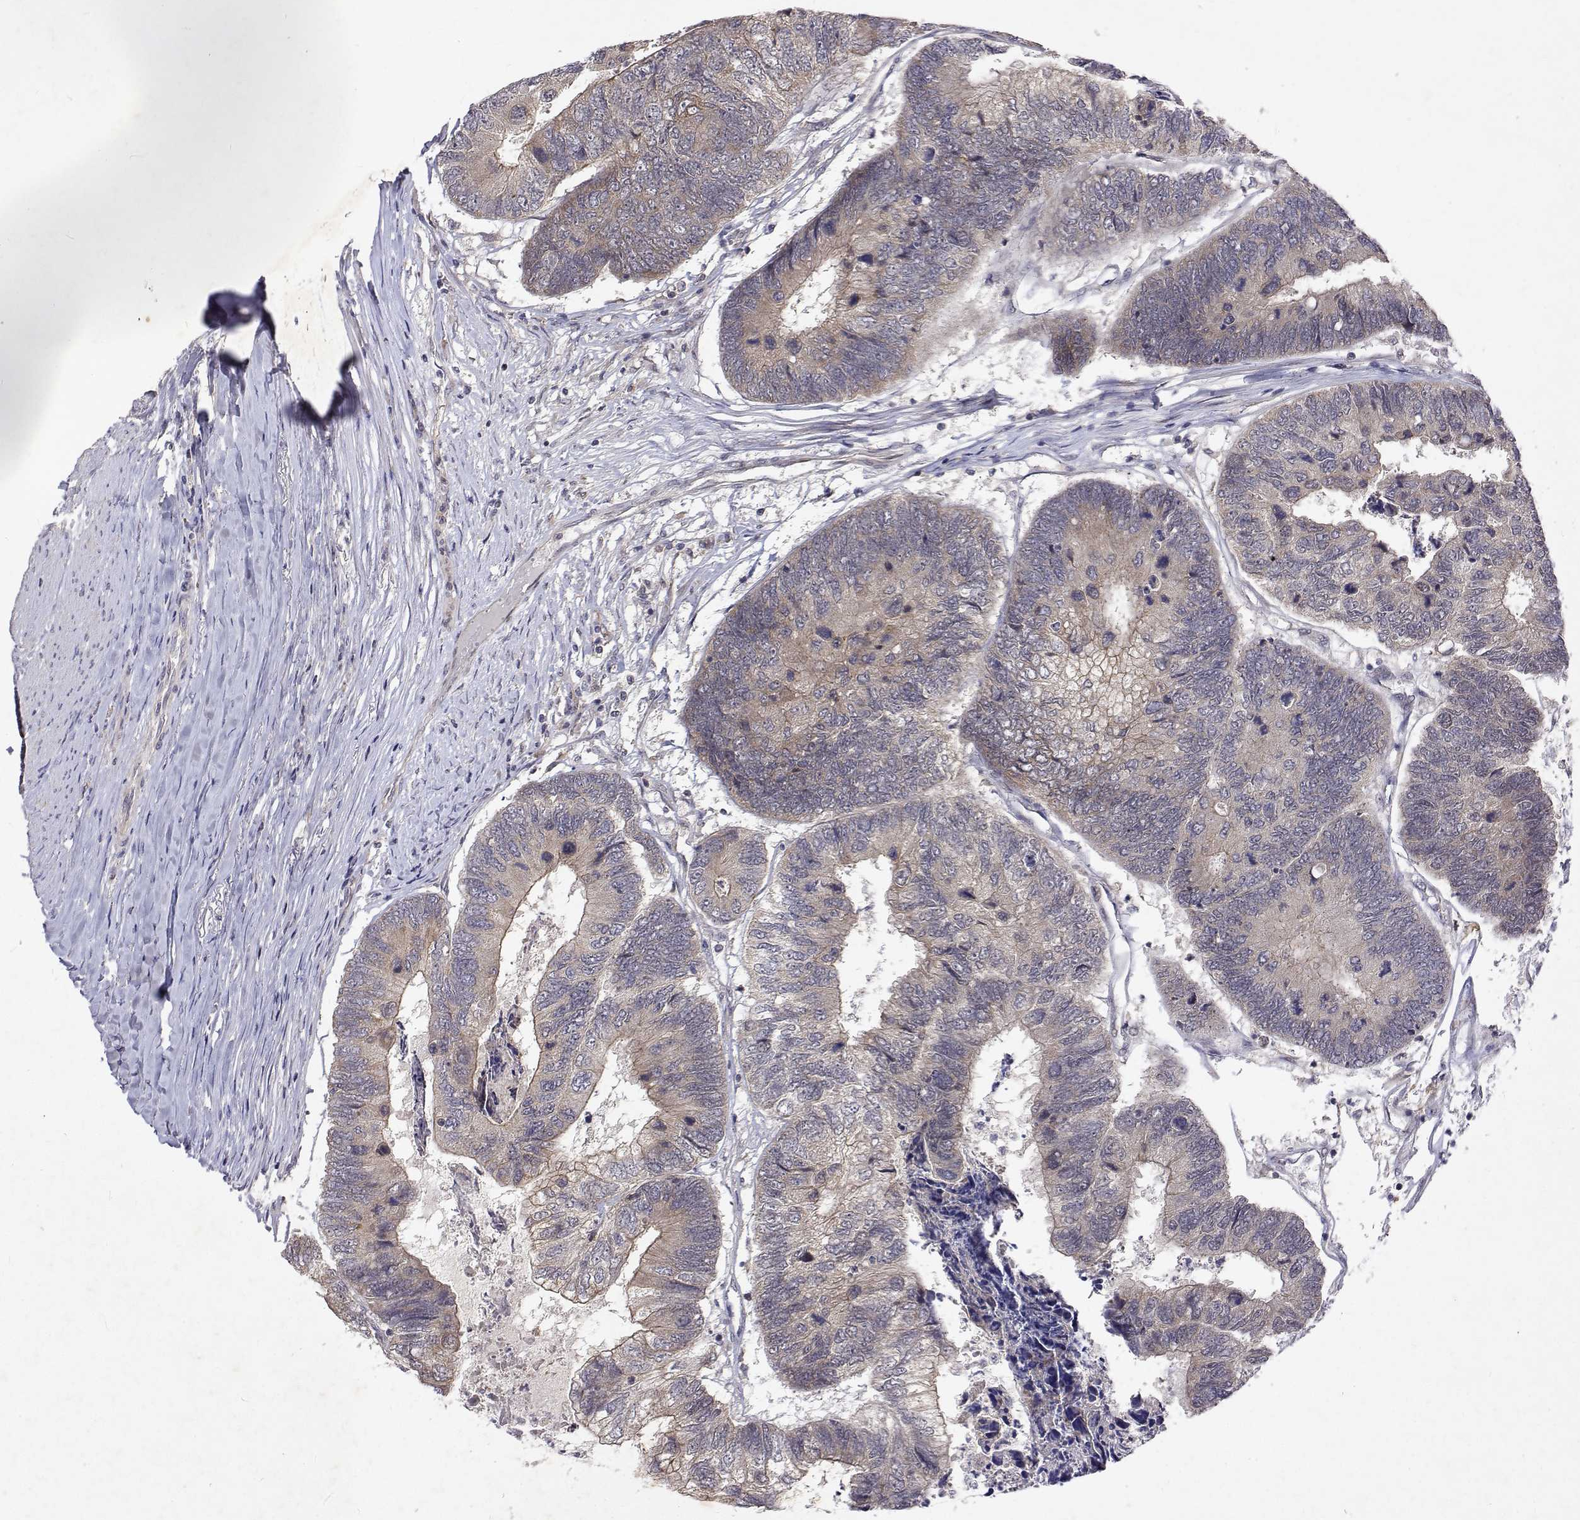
{"staining": {"intensity": "weak", "quantity": "25%-75%", "location": "cytoplasmic/membranous"}, "tissue": "colorectal cancer", "cell_type": "Tumor cells", "image_type": "cancer", "snomed": [{"axis": "morphology", "description": "Adenocarcinoma, NOS"}, {"axis": "topography", "description": "Colon"}], "caption": "Weak cytoplasmic/membranous protein expression is present in approximately 25%-75% of tumor cells in colorectal cancer (adenocarcinoma). (brown staining indicates protein expression, while blue staining denotes nuclei).", "gene": "ALKBH8", "patient": {"sex": "female", "age": 67}}